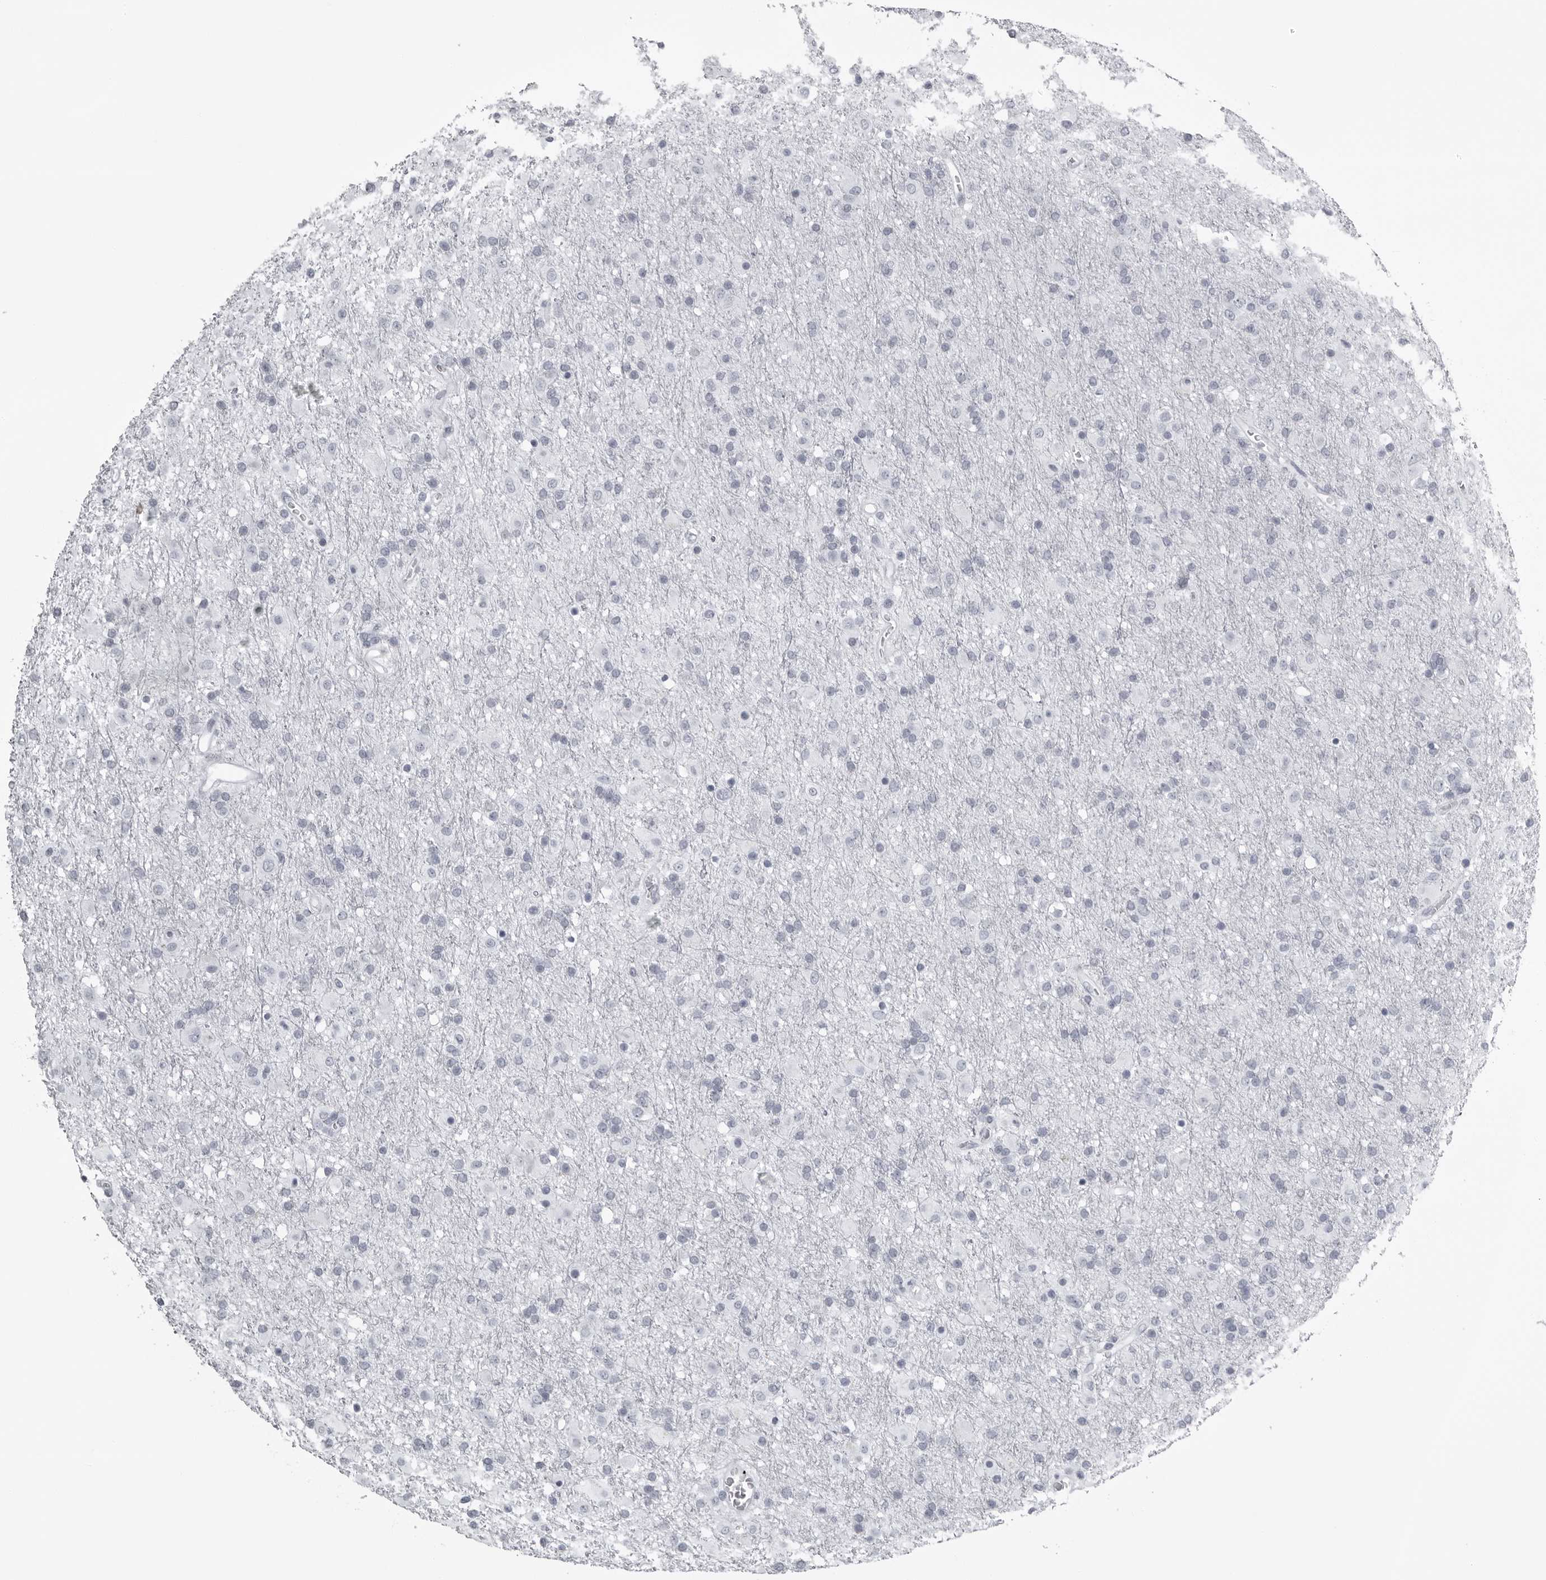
{"staining": {"intensity": "negative", "quantity": "none", "location": "none"}, "tissue": "glioma", "cell_type": "Tumor cells", "image_type": "cancer", "snomed": [{"axis": "morphology", "description": "Glioma, malignant, Low grade"}, {"axis": "topography", "description": "Brain"}], "caption": "Histopathology image shows no significant protein staining in tumor cells of malignant glioma (low-grade). The staining is performed using DAB brown chromogen with nuclei counter-stained in using hematoxylin.", "gene": "UROD", "patient": {"sex": "male", "age": 65}}